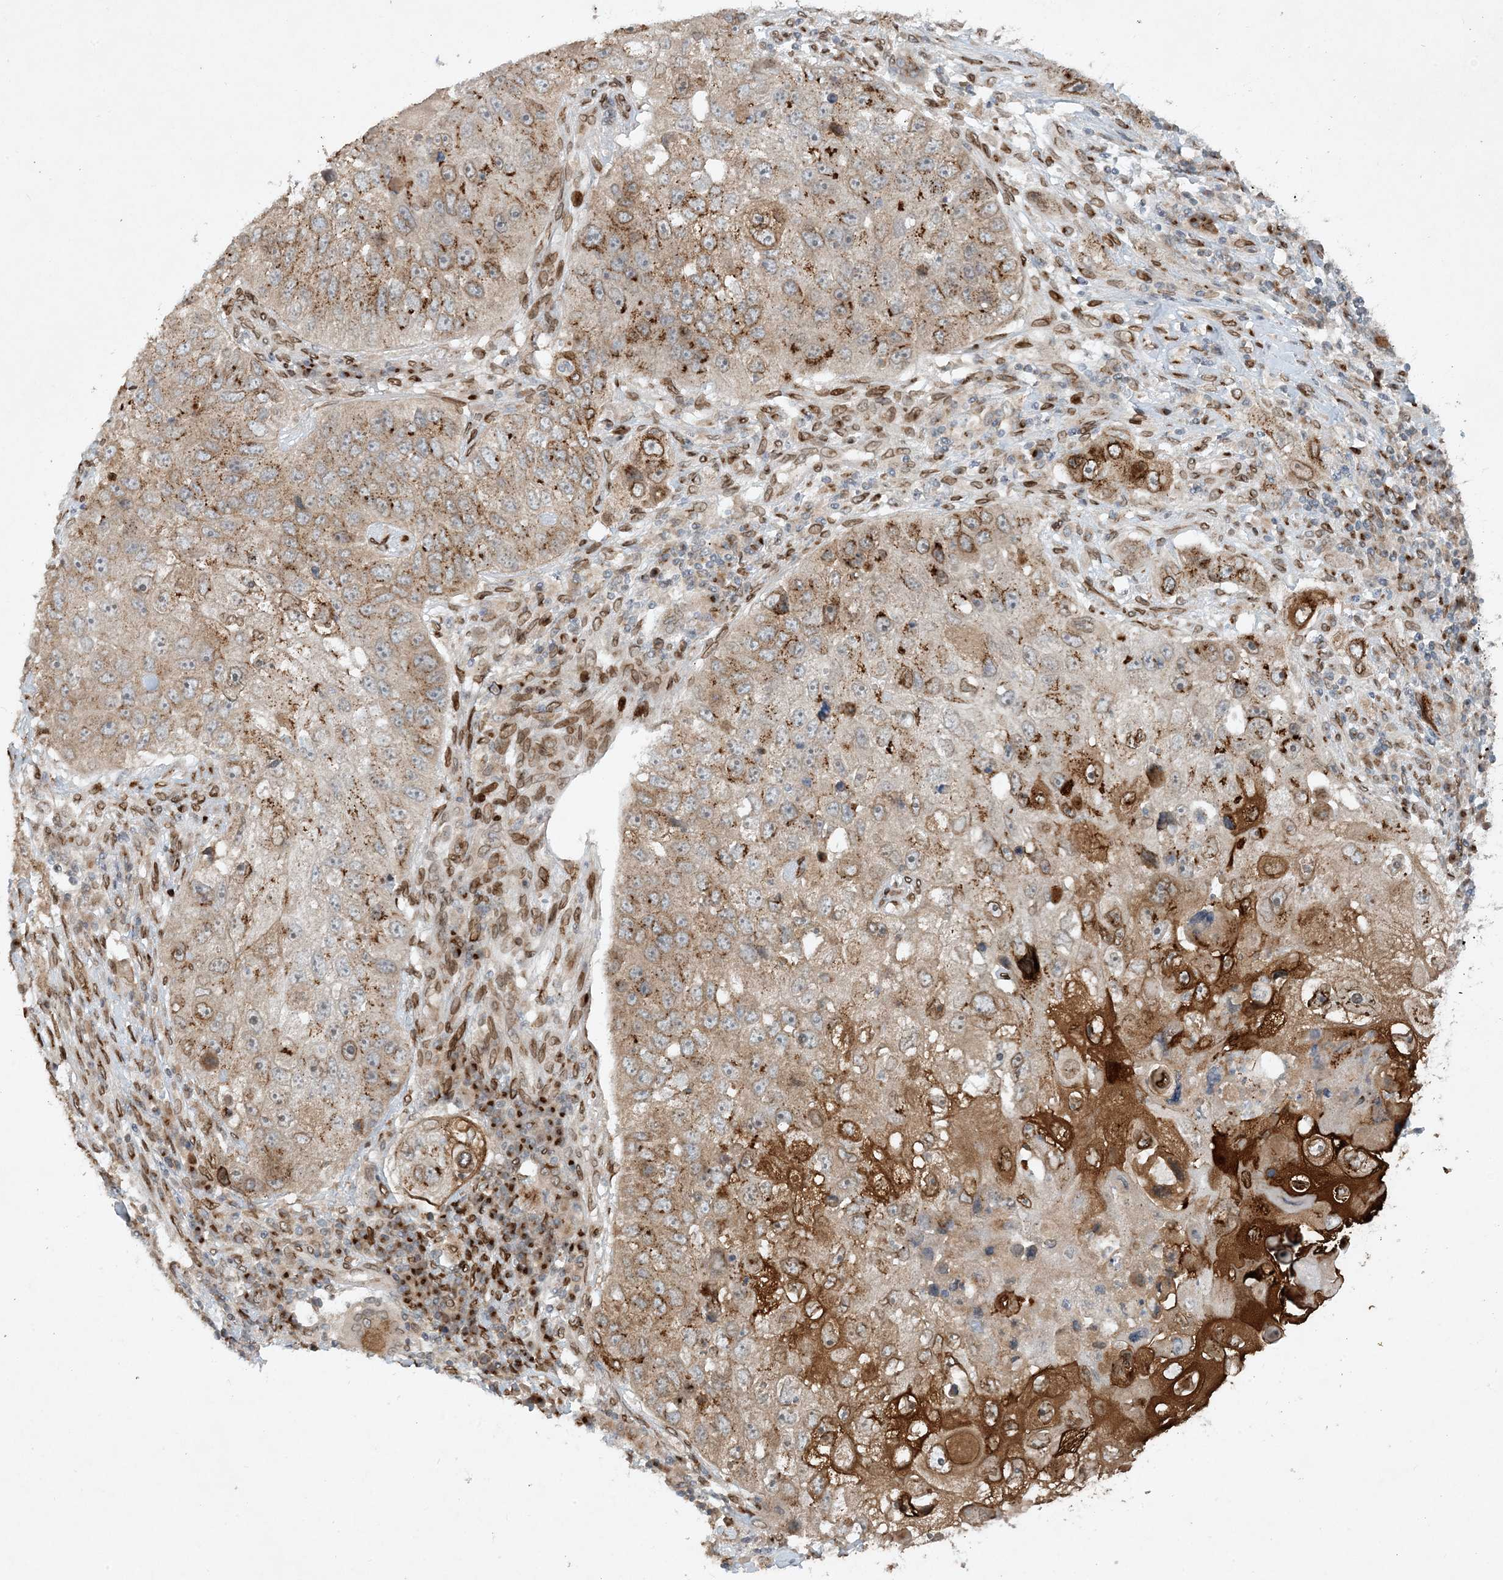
{"staining": {"intensity": "strong", "quantity": "<25%", "location": "cytoplasmic/membranous,nuclear"}, "tissue": "lung cancer", "cell_type": "Tumor cells", "image_type": "cancer", "snomed": [{"axis": "morphology", "description": "Squamous cell carcinoma, NOS"}, {"axis": "topography", "description": "Lung"}], "caption": "The photomicrograph exhibits immunohistochemical staining of lung squamous cell carcinoma. There is strong cytoplasmic/membranous and nuclear staining is identified in about <25% of tumor cells.", "gene": "SLC35A2", "patient": {"sex": "male", "age": 61}}